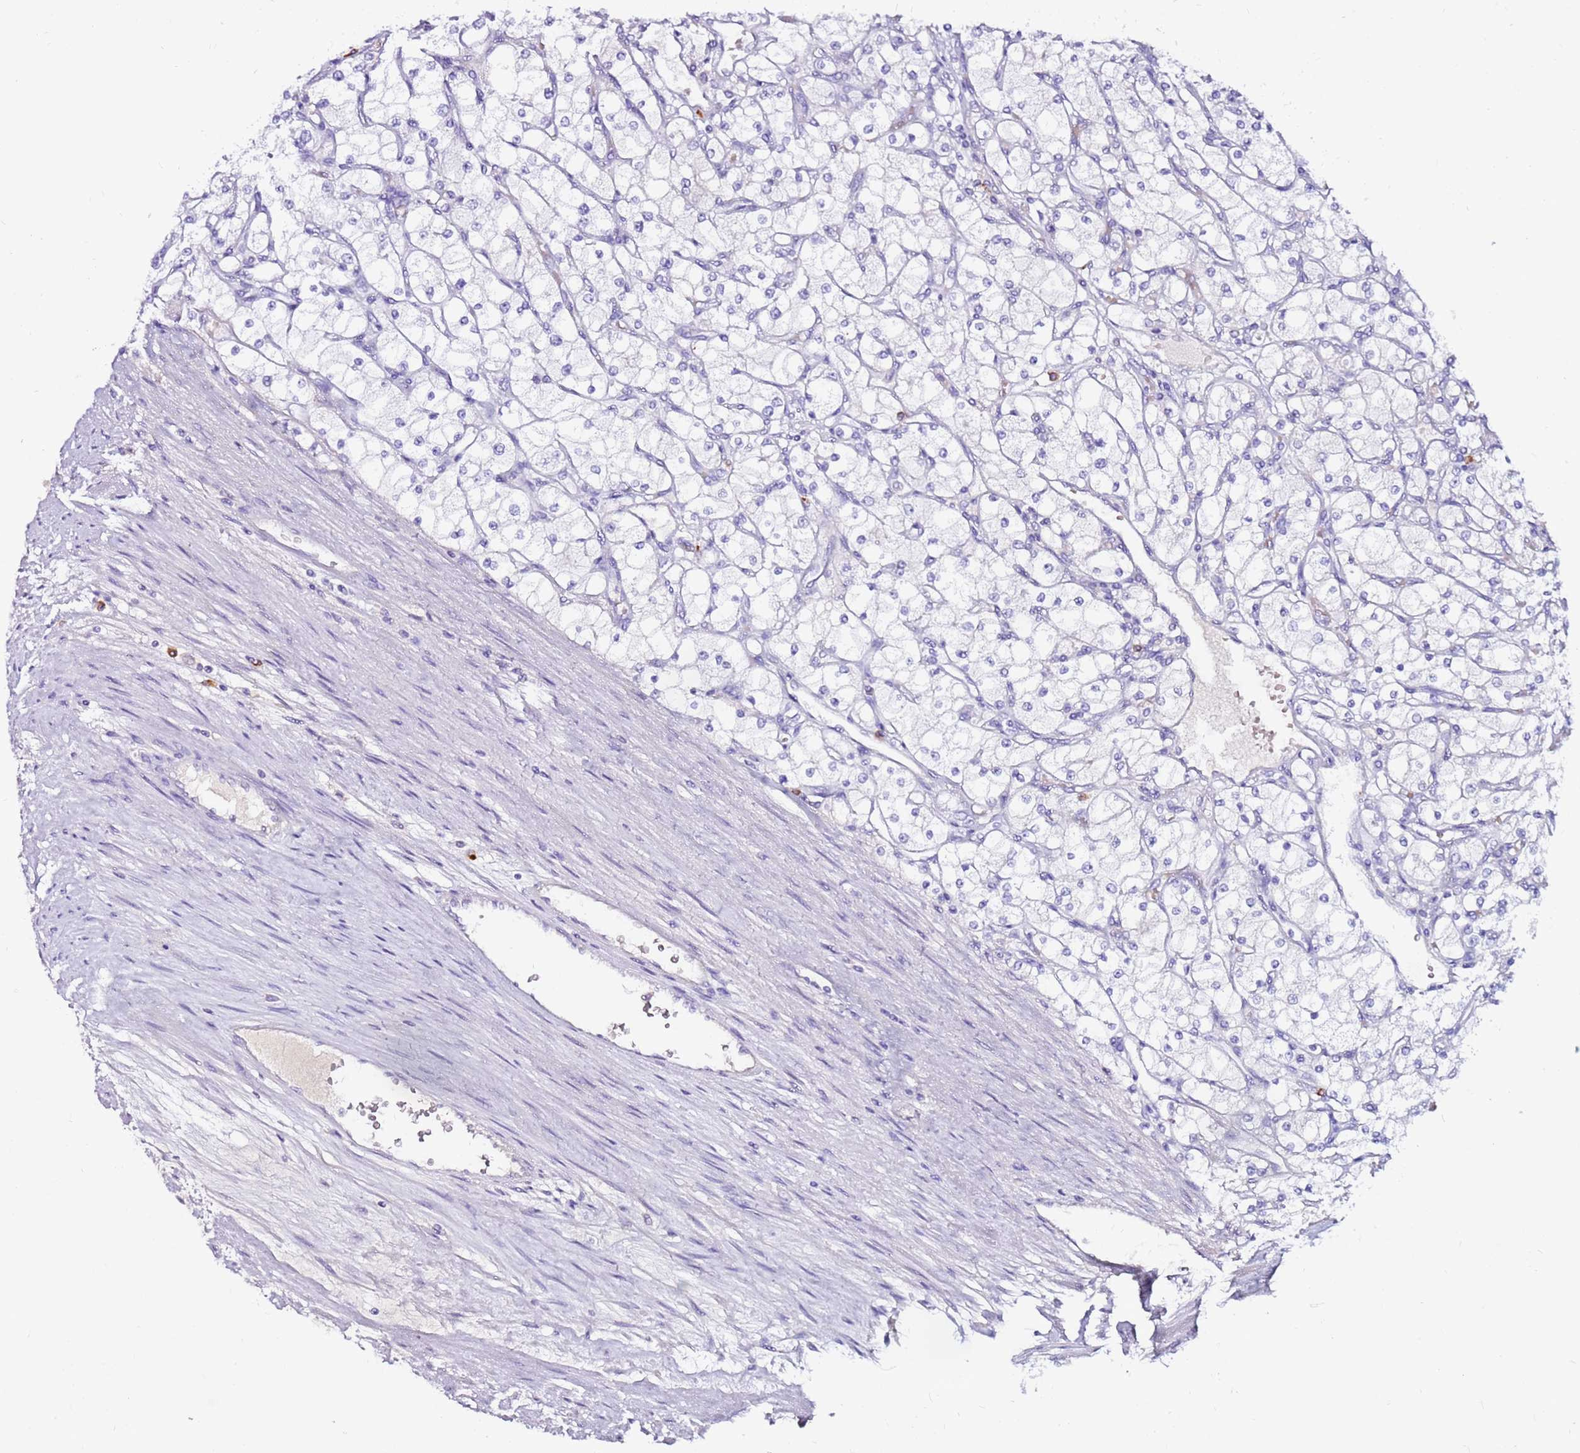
{"staining": {"intensity": "negative", "quantity": "none", "location": "none"}, "tissue": "renal cancer", "cell_type": "Tumor cells", "image_type": "cancer", "snomed": [{"axis": "morphology", "description": "Adenocarcinoma, NOS"}, {"axis": "topography", "description": "Kidney"}], "caption": "There is no significant staining in tumor cells of renal cancer. The staining is performed using DAB brown chromogen with nuclei counter-stained in using hematoxylin.", "gene": "EVPLL", "patient": {"sex": "male", "age": 80}}